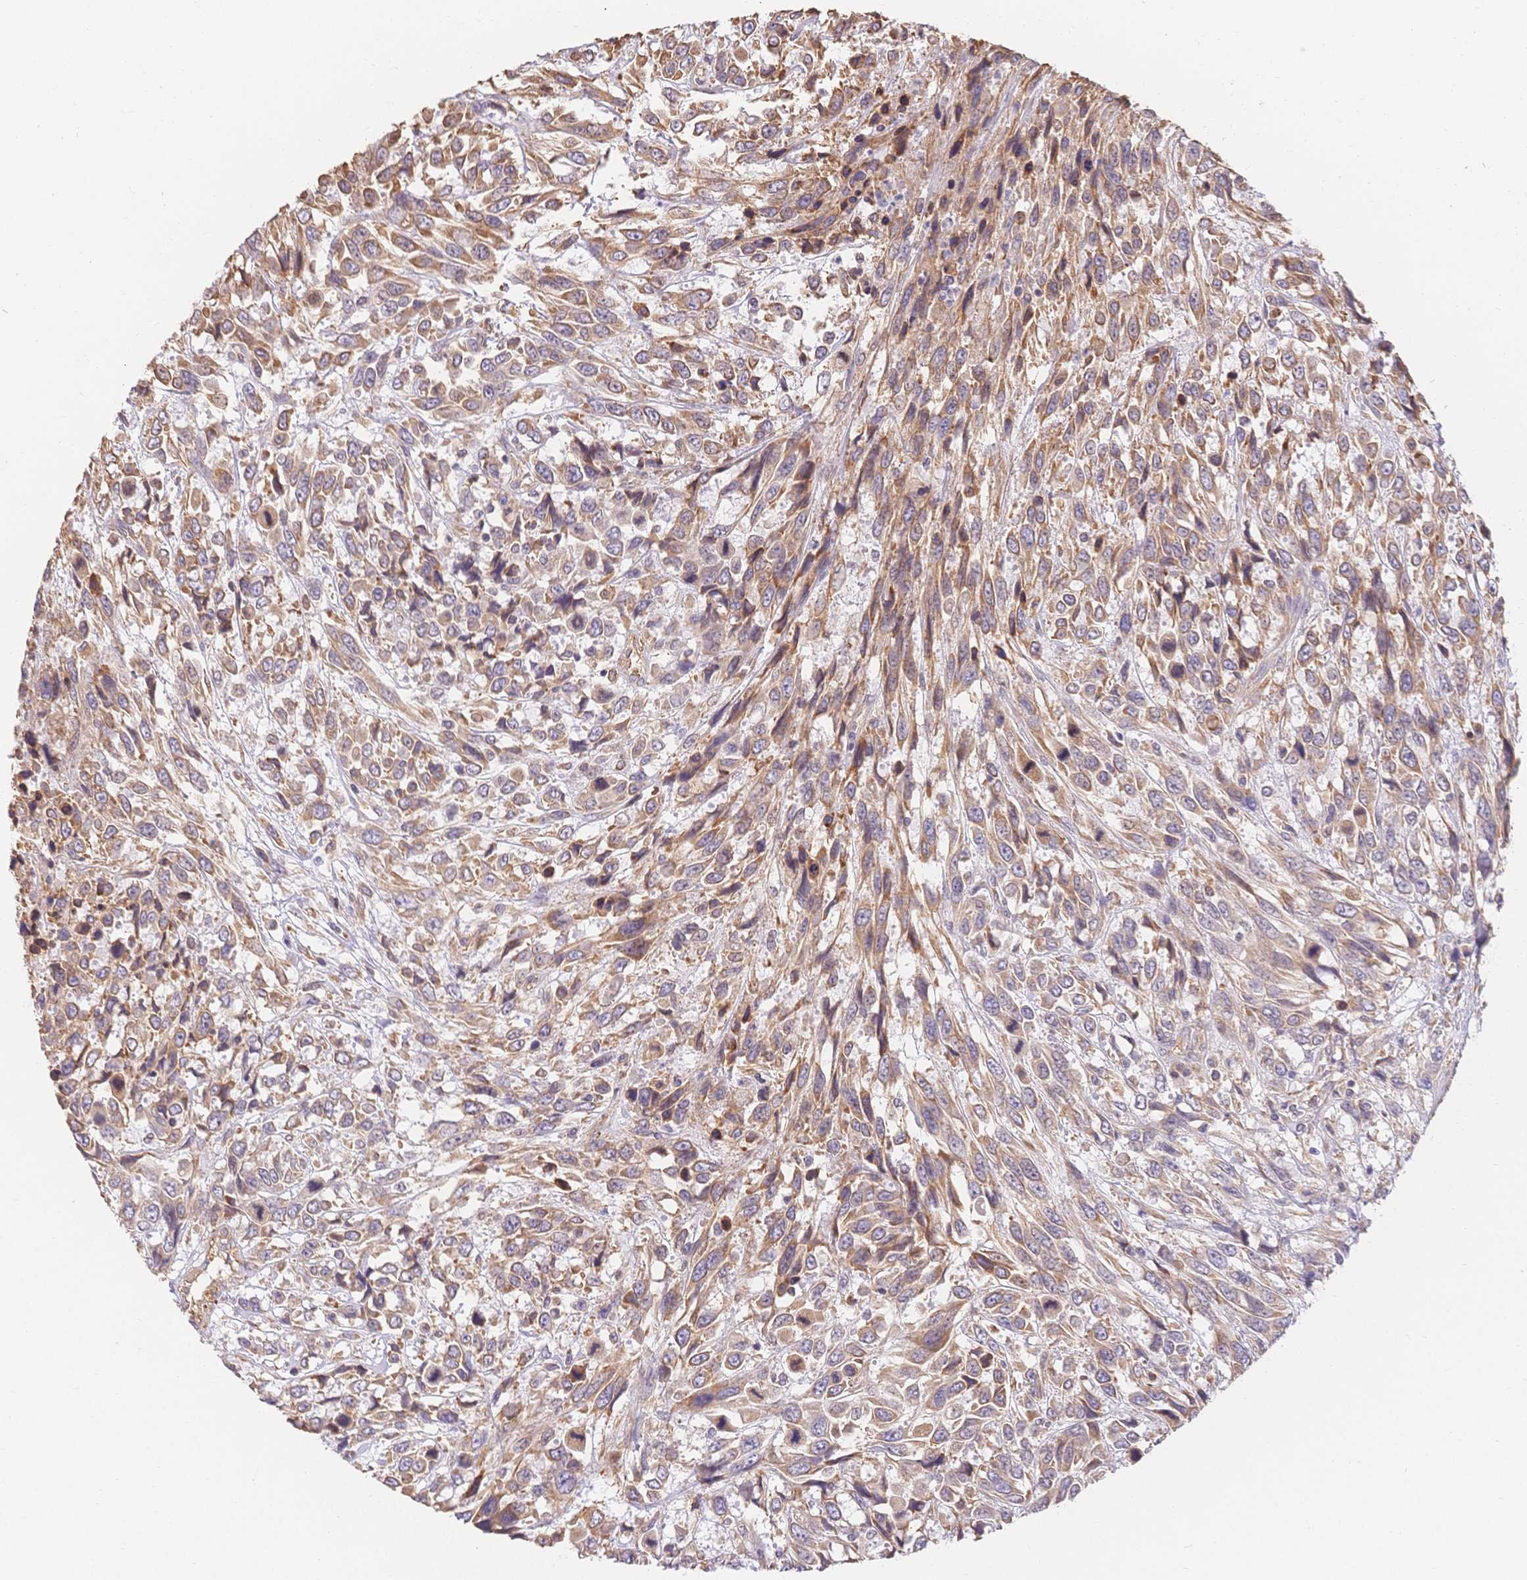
{"staining": {"intensity": "moderate", "quantity": ">75%", "location": "cytoplasmic/membranous"}, "tissue": "urothelial cancer", "cell_type": "Tumor cells", "image_type": "cancer", "snomed": [{"axis": "morphology", "description": "Urothelial carcinoma, High grade"}, {"axis": "topography", "description": "Urinary bladder"}], "caption": "Moderate cytoplasmic/membranous staining for a protein is appreciated in approximately >75% of tumor cells of urothelial cancer using immunohistochemistry (IHC).", "gene": "HS3ST5", "patient": {"sex": "female", "age": 70}}